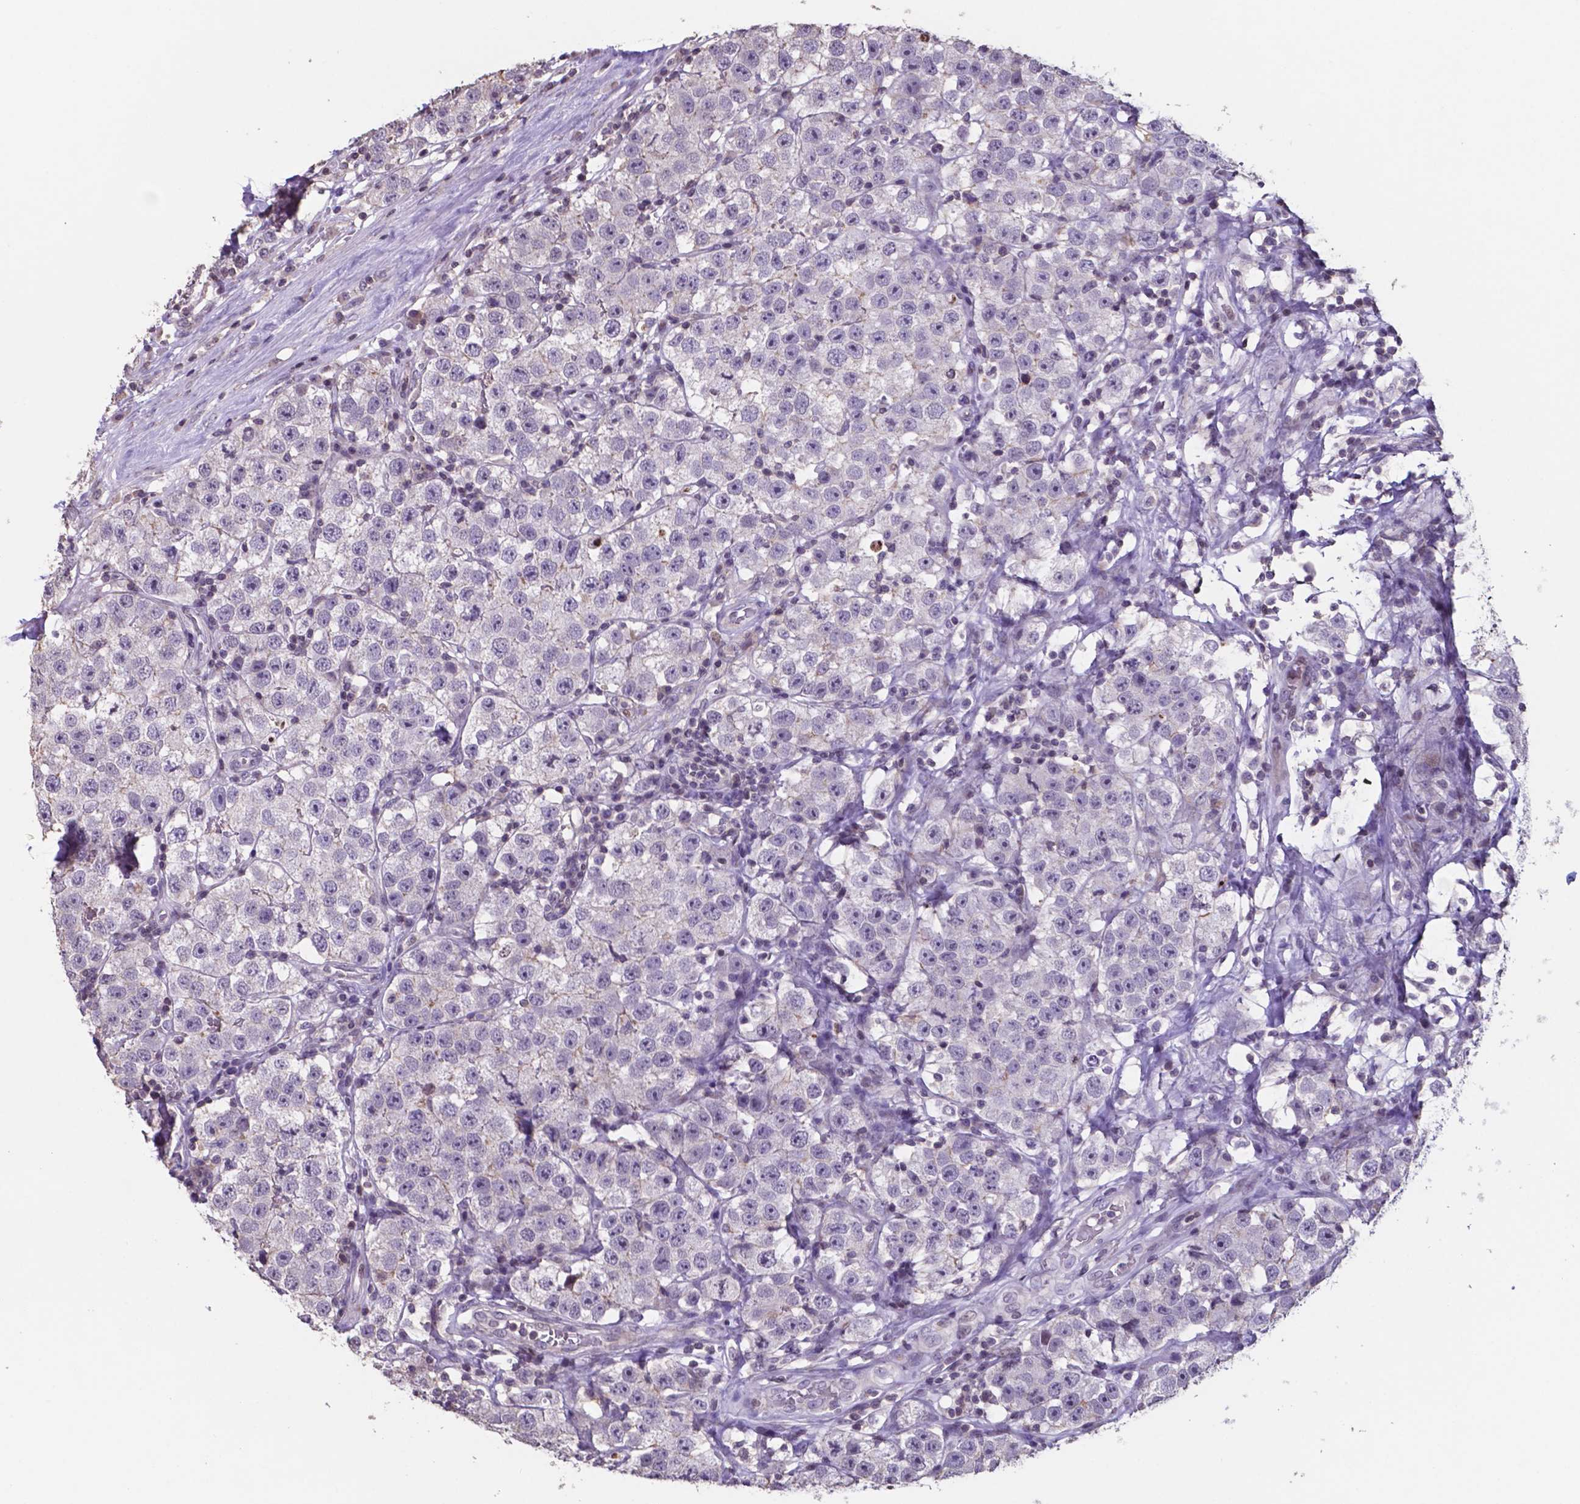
{"staining": {"intensity": "negative", "quantity": "none", "location": "none"}, "tissue": "testis cancer", "cell_type": "Tumor cells", "image_type": "cancer", "snomed": [{"axis": "morphology", "description": "Seminoma, NOS"}, {"axis": "topography", "description": "Testis"}], "caption": "Immunohistochemical staining of human testis seminoma displays no significant positivity in tumor cells. The staining is performed using DAB brown chromogen with nuclei counter-stained in using hematoxylin.", "gene": "MLC1", "patient": {"sex": "male", "age": 34}}